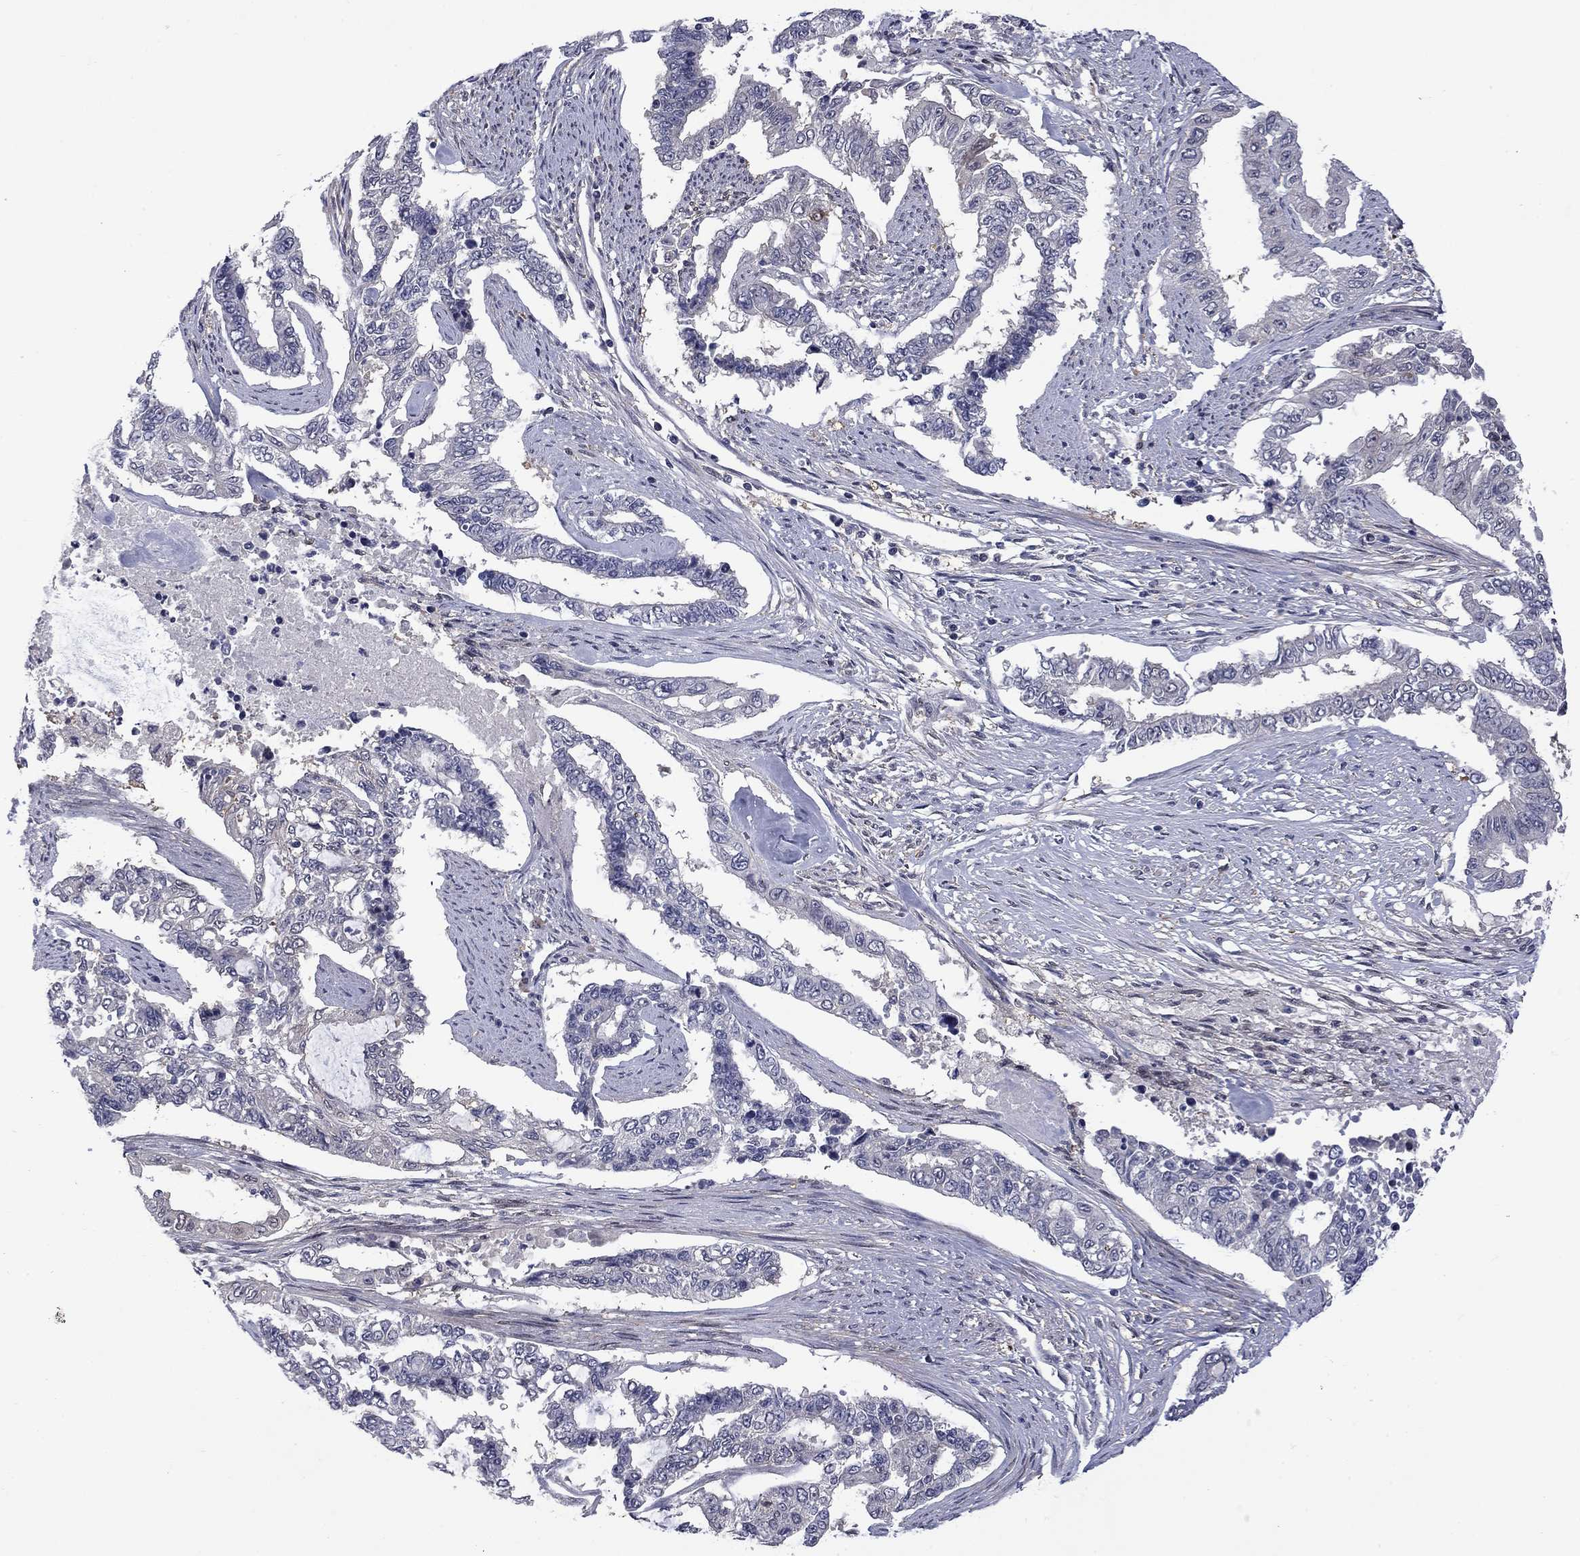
{"staining": {"intensity": "negative", "quantity": "none", "location": "none"}, "tissue": "endometrial cancer", "cell_type": "Tumor cells", "image_type": "cancer", "snomed": [{"axis": "morphology", "description": "Adenocarcinoma, NOS"}, {"axis": "topography", "description": "Uterus"}], "caption": "Tumor cells show no significant protein expression in endometrial adenocarcinoma.", "gene": "CBR1", "patient": {"sex": "female", "age": 59}}